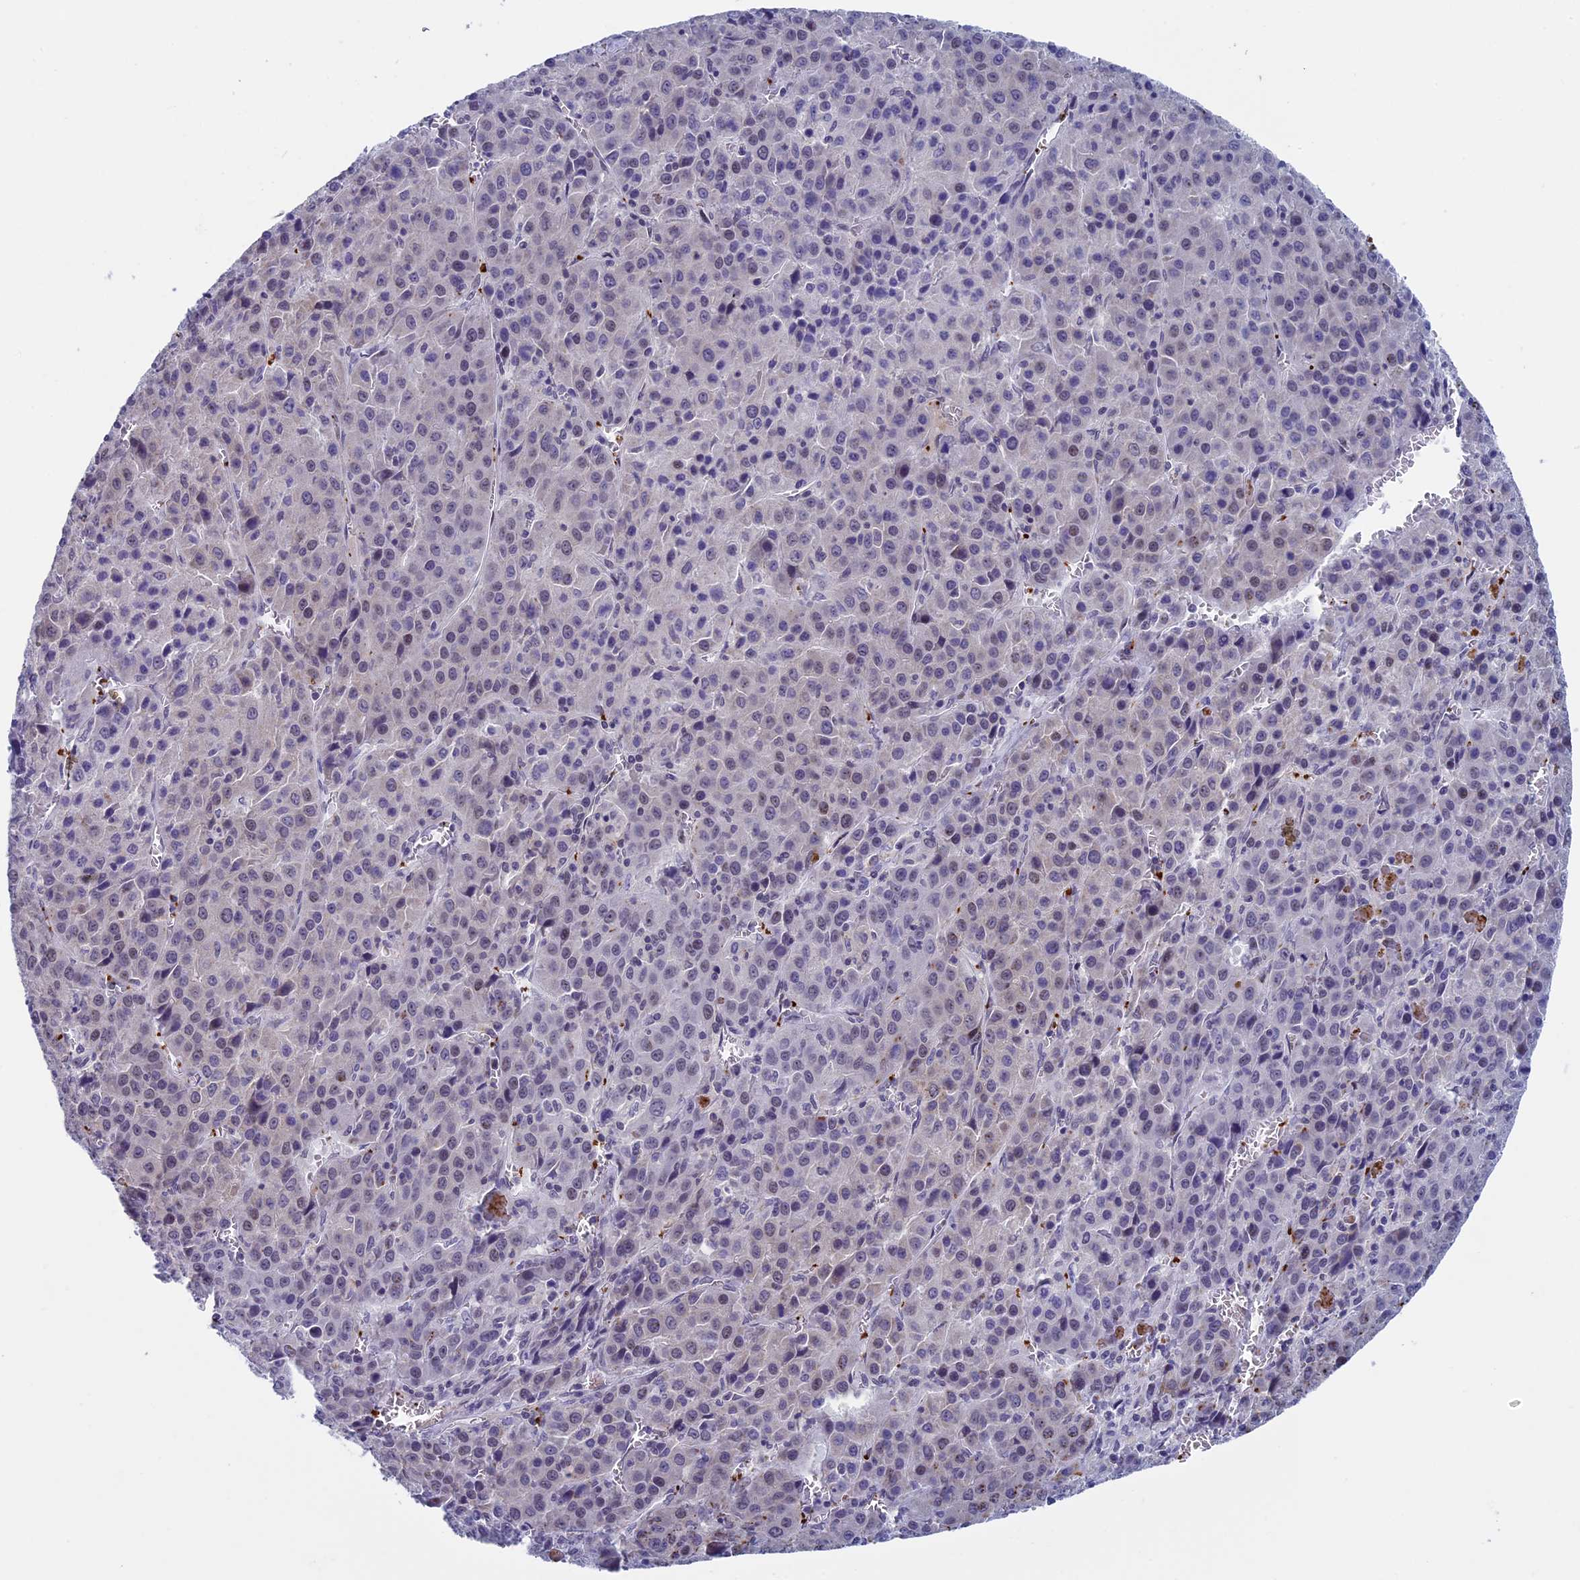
{"staining": {"intensity": "negative", "quantity": "none", "location": "none"}, "tissue": "liver cancer", "cell_type": "Tumor cells", "image_type": "cancer", "snomed": [{"axis": "morphology", "description": "Carcinoma, Hepatocellular, NOS"}, {"axis": "topography", "description": "Liver"}], "caption": "Image shows no protein staining in tumor cells of liver cancer (hepatocellular carcinoma) tissue.", "gene": "AIFM2", "patient": {"sex": "female", "age": 53}}